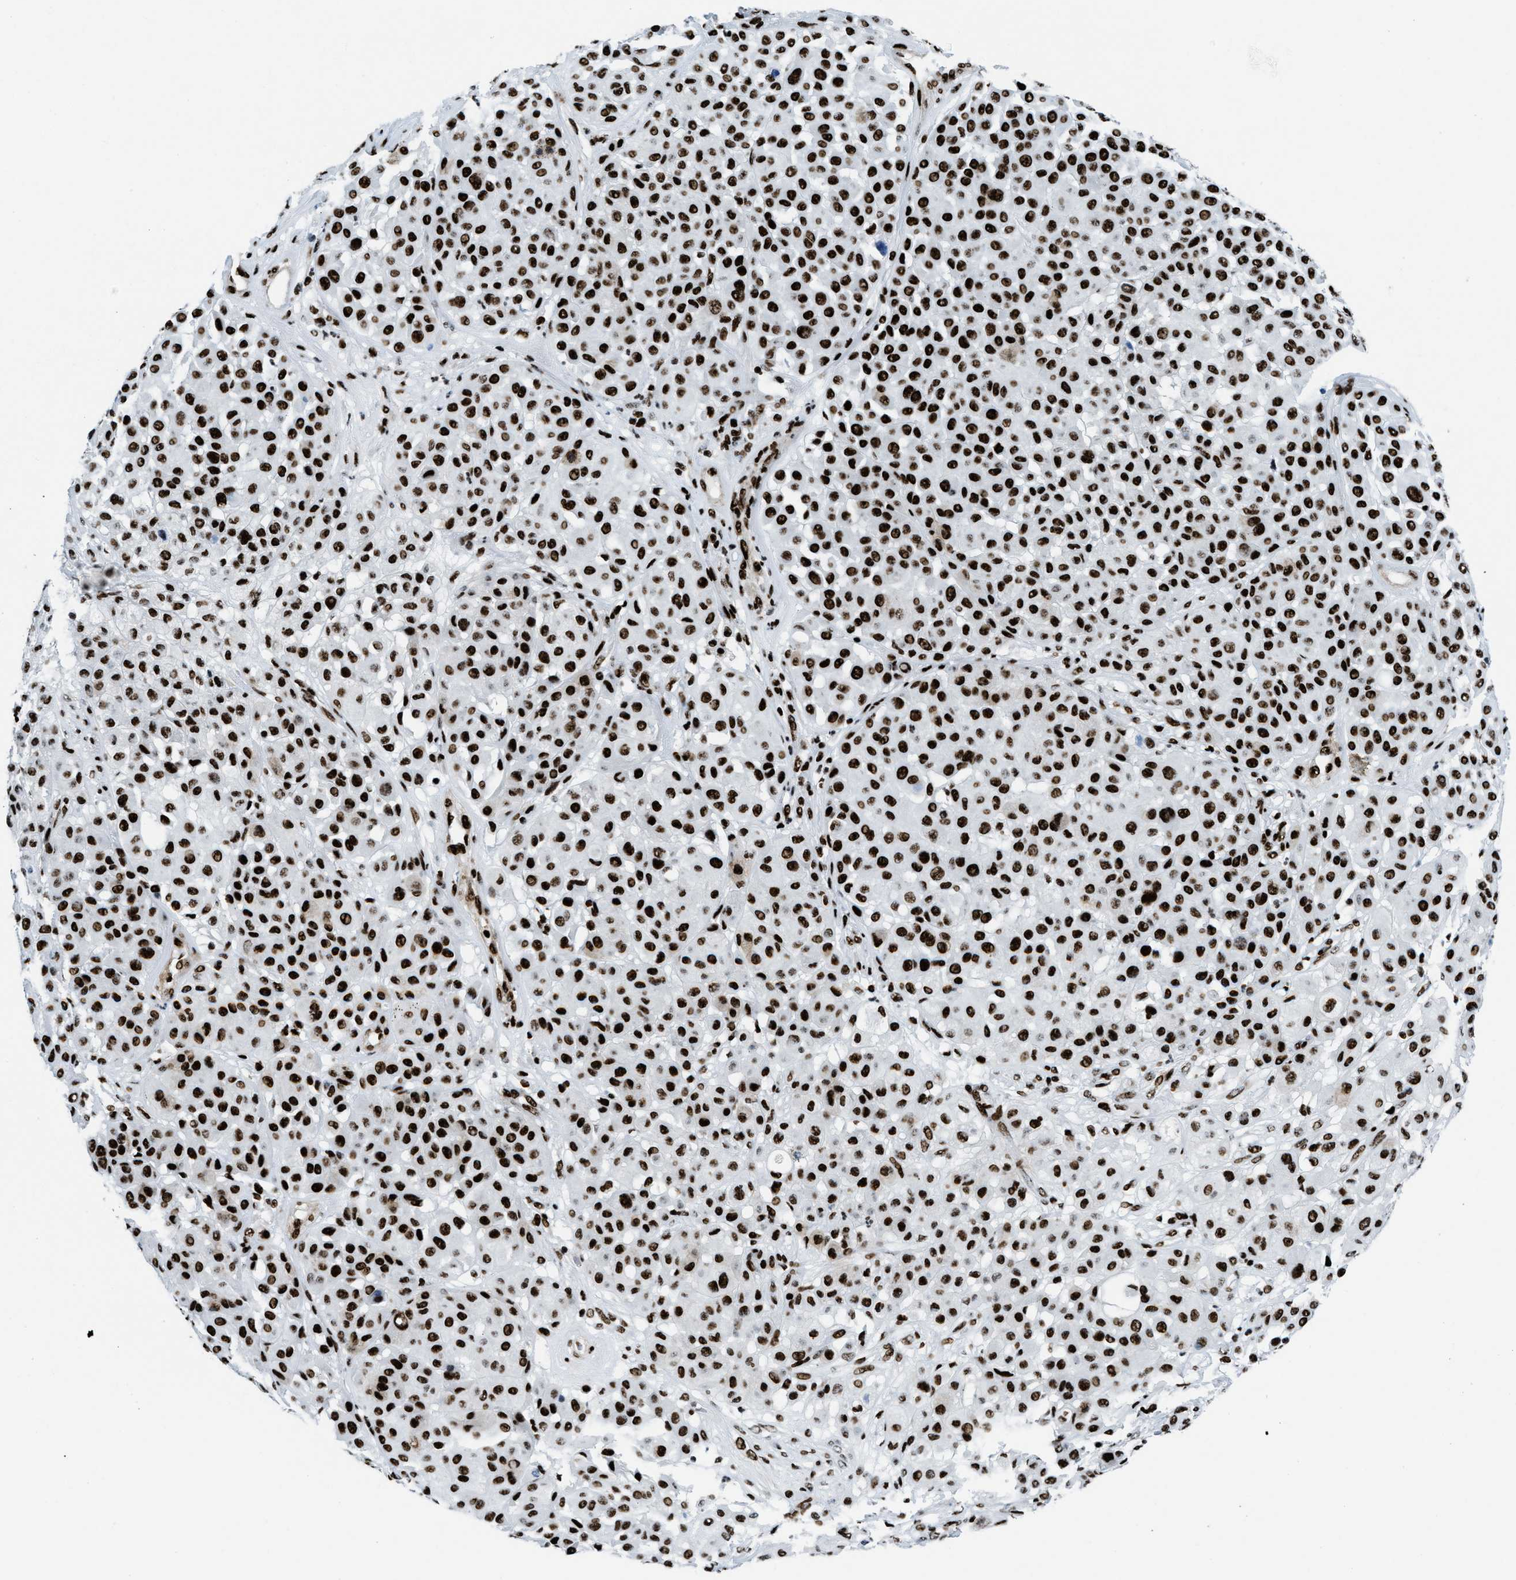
{"staining": {"intensity": "strong", "quantity": ">75%", "location": "nuclear"}, "tissue": "melanoma", "cell_type": "Tumor cells", "image_type": "cancer", "snomed": [{"axis": "morphology", "description": "Malignant melanoma, Metastatic site"}, {"axis": "topography", "description": "Soft tissue"}], "caption": "Protein analysis of malignant melanoma (metastatic site) tissue demonstrates strong nuclear positivity in about >75% of tumor cells. (IHC, brightfield microscopy, high magnification).", "gene": "NONO", "patient": {"sex": "male", "age": 41}}